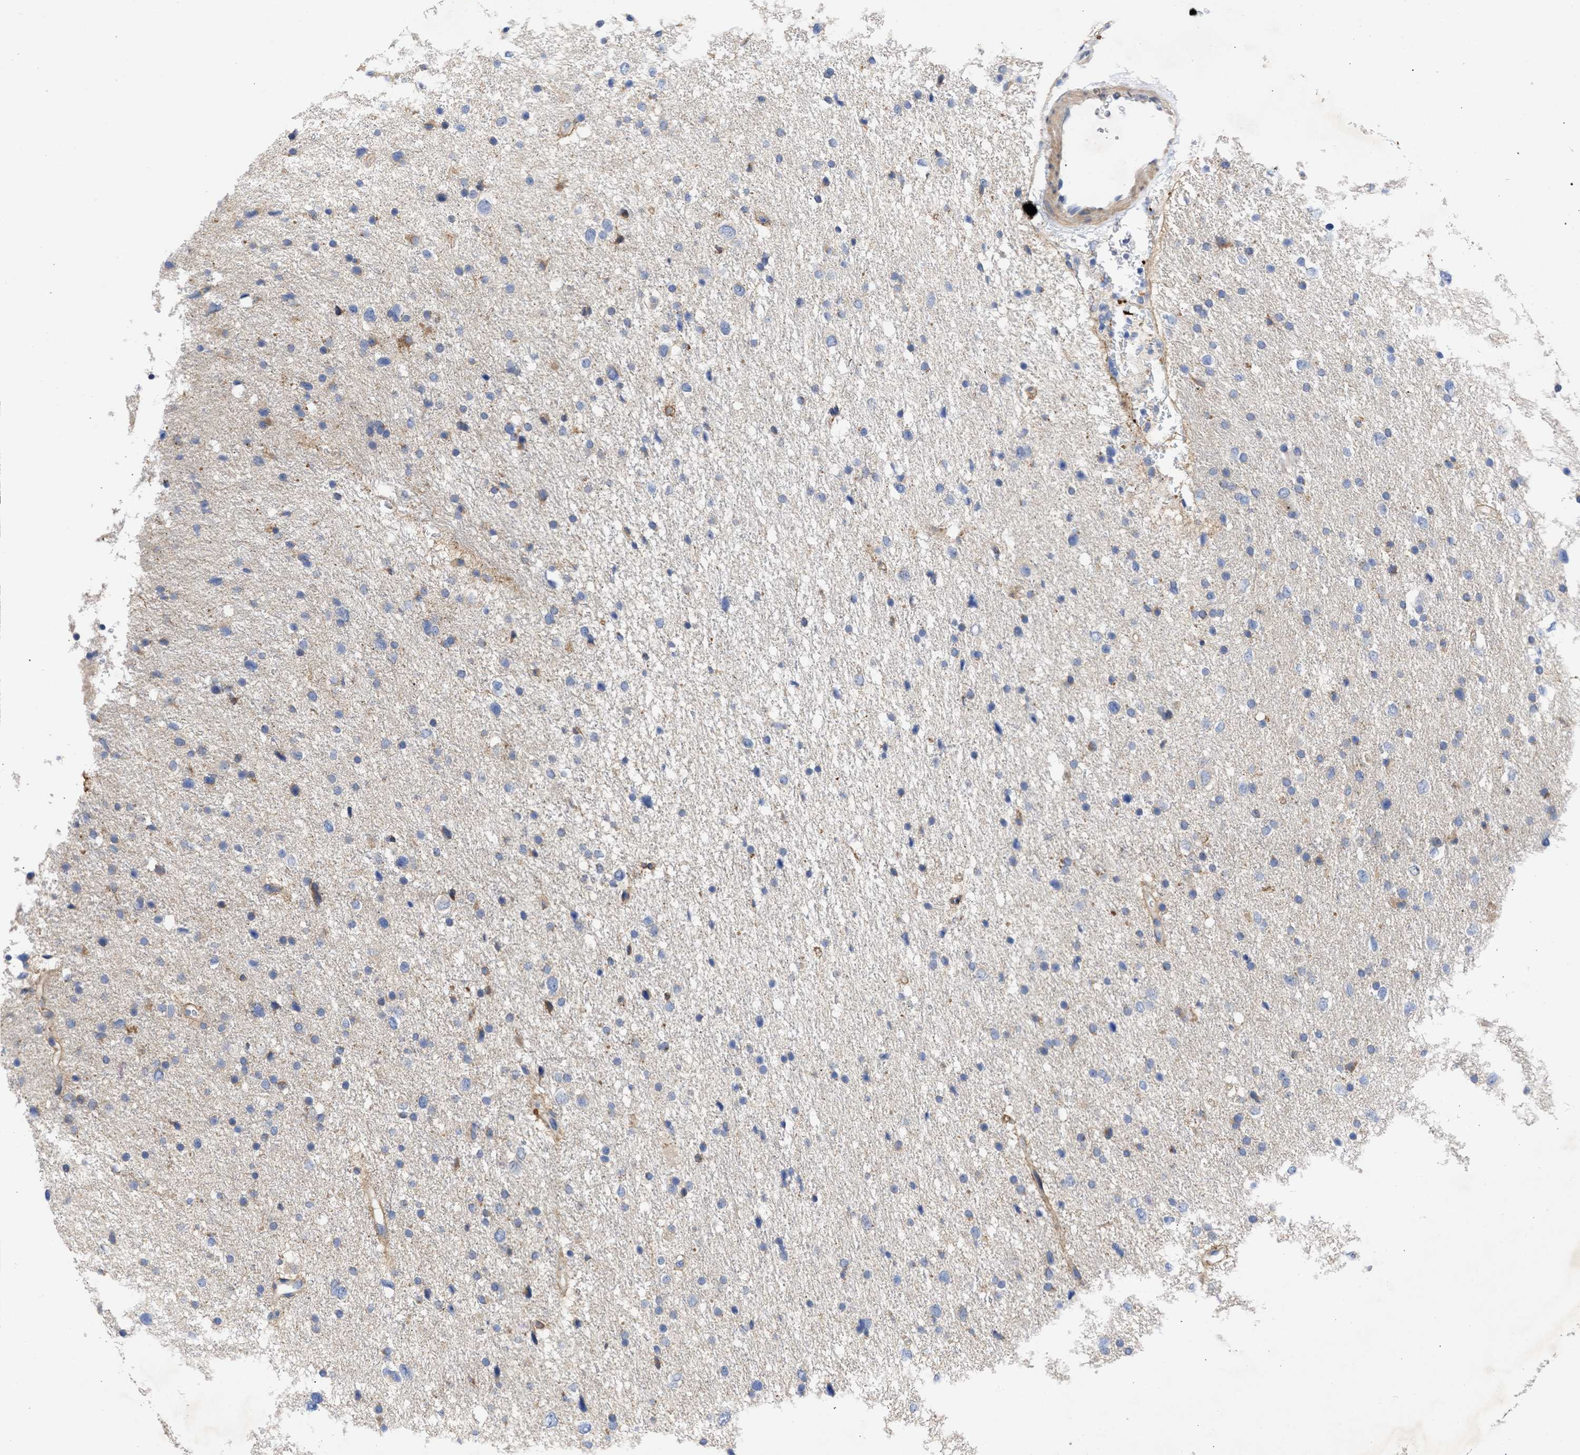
{"staining": {"intensity": "negative", "quantity": "none", "location": "none"}, "tissue": "glioma", "cell_type": "Tumor cells", "image_type": "cancer", "snomed": [{"axis": "morphology", "description": "Glioma, malignant, Low grade"}, {"axis": "topography", "description": "Brain"}], "caption": "An image of human glioma is negative for staining in tumor cells. (DAB immunohistochemistry, high magnification).", "gene": "ARHGEF4", "patient": {"sex": "female", "age": 37}}